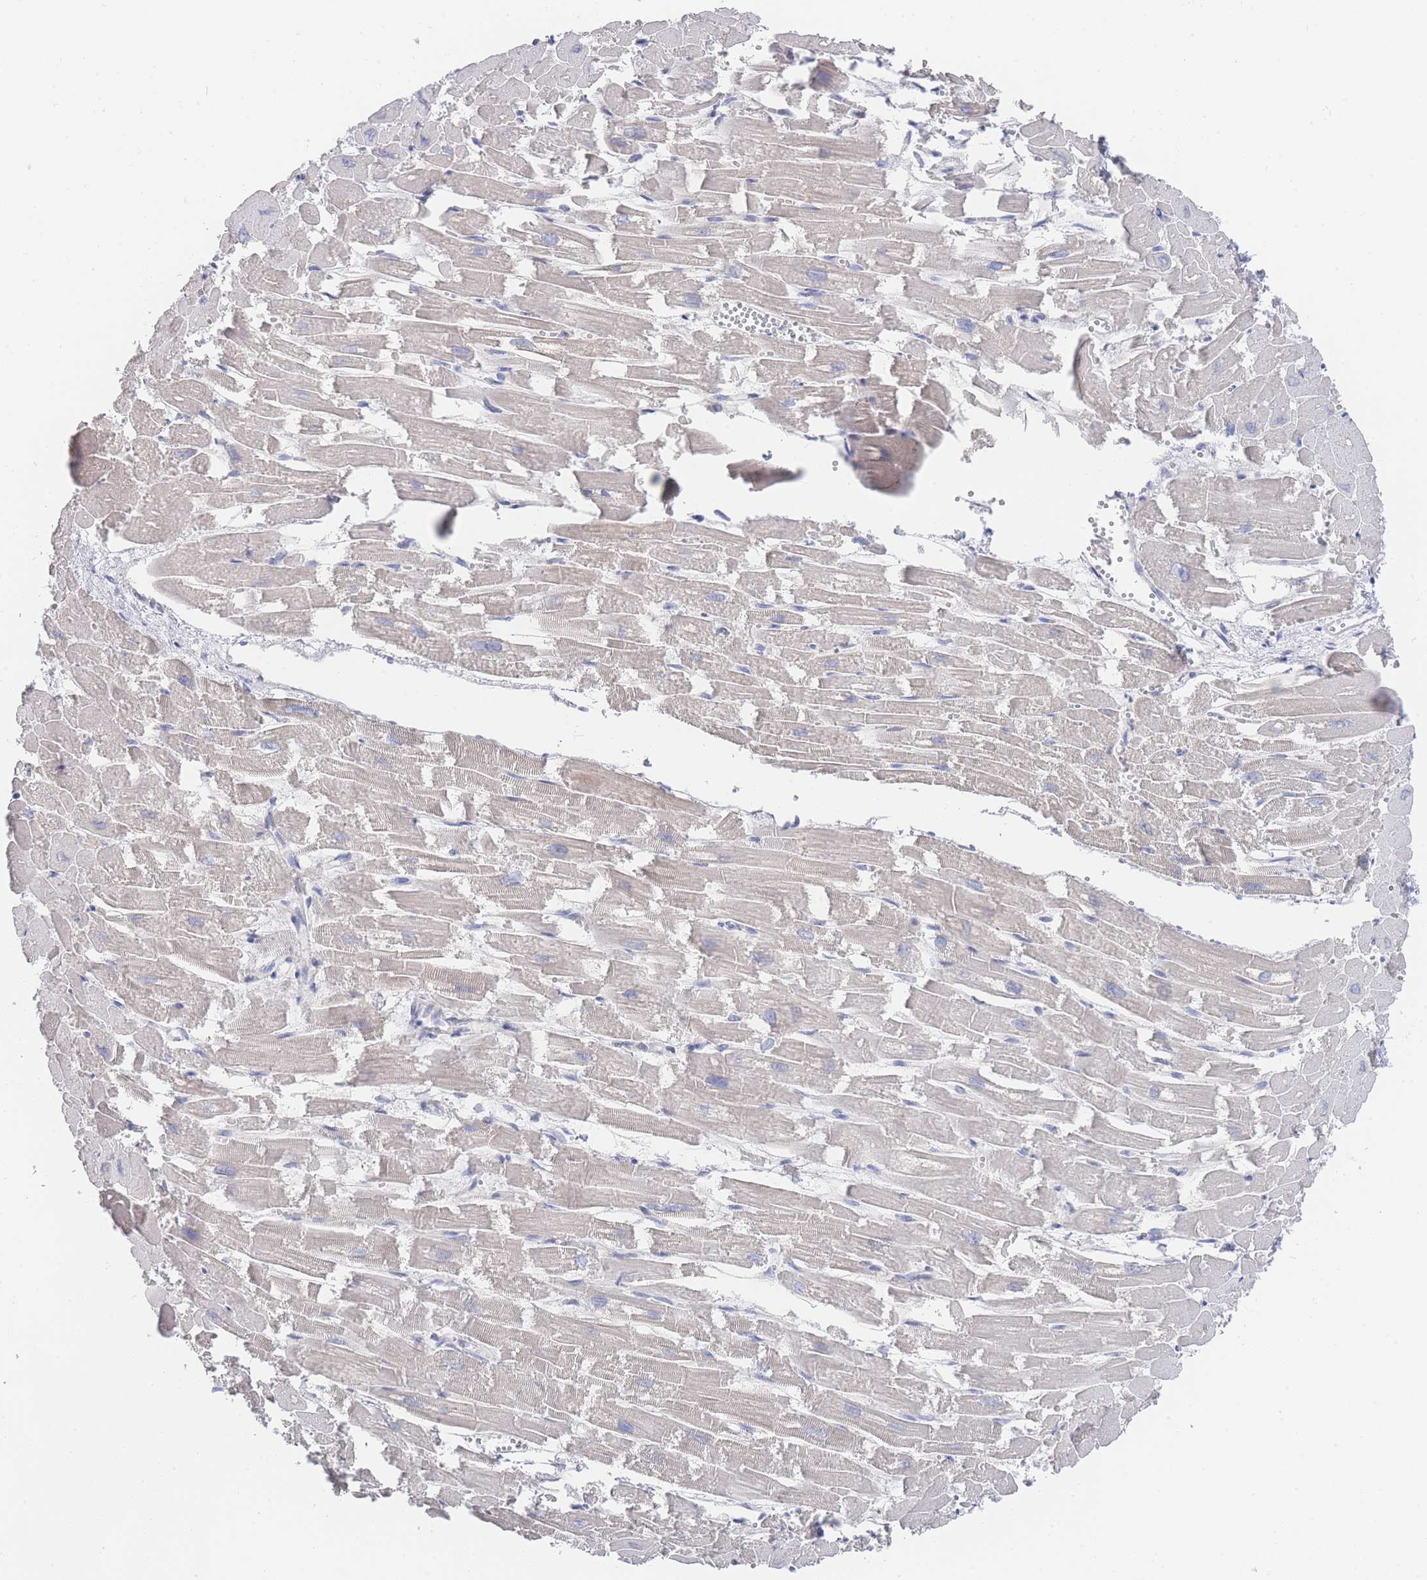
{"staining": {"intensity": "weak", "quantity": "25%-75%", "location": "cytoplasmic/membranous"}, "tissue": "heart muscle", "cell_type": "Cardiomyocytes", "image_type": "normal", "snomed": [{"axis": "morphology", "description": "Normal tissue, NOS"}, {"axis": "topography", "description": "Heart"}], "caption": "Immunohistochemical staining of unremarkable human heart muscle reveals weak cytoplasmic/membranous protein positivity in approximately 25%-75% of cardiomyocytes.", "gene": "ZNF142", "patient": {"sex": "male", "age": 54}}